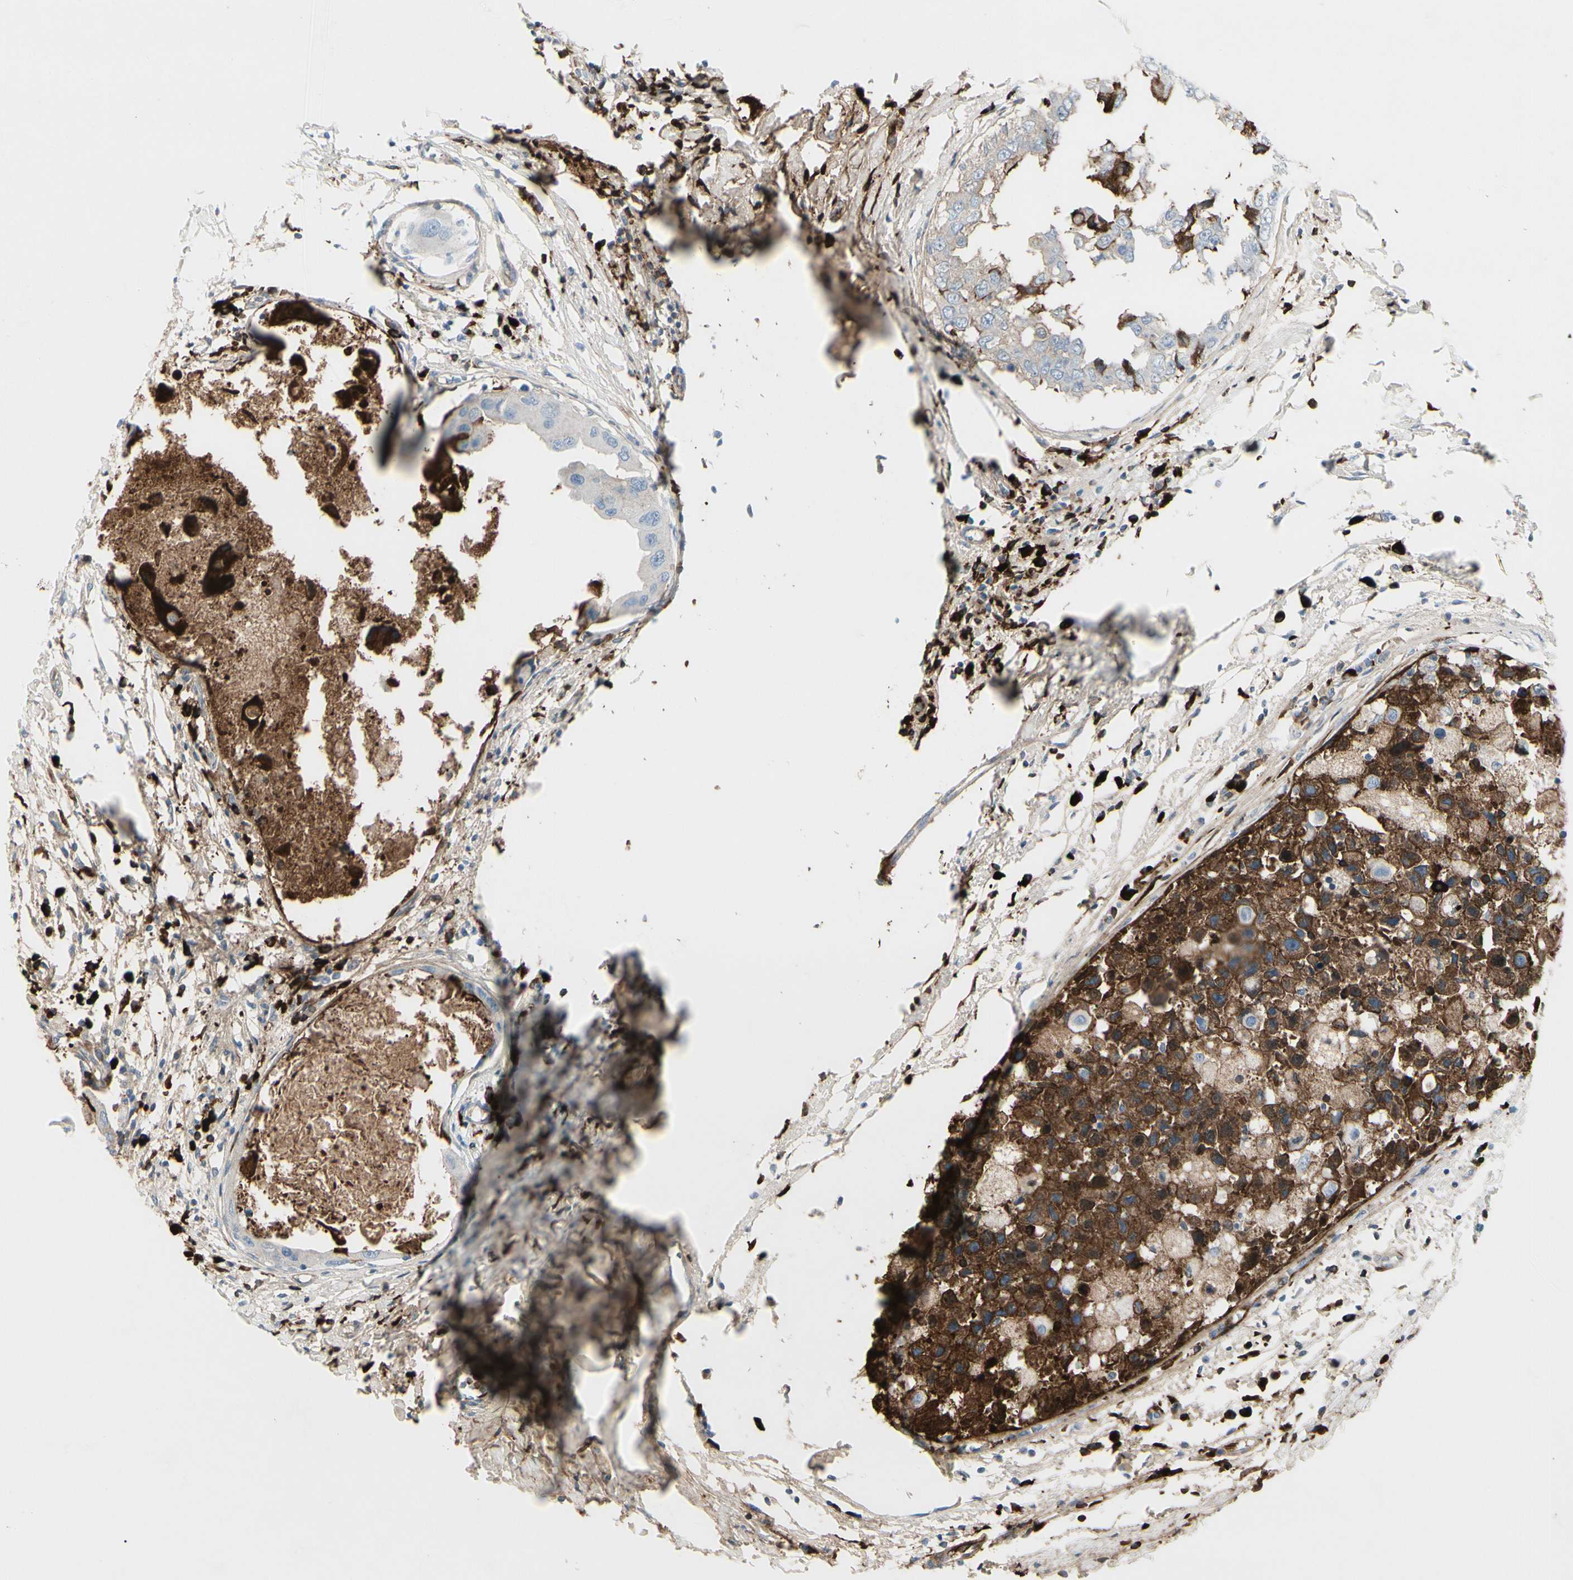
{"staining": {"intensity": "strong", "quantity": "<25%", "location": "cytoplasmic/membranous"}, "tissue": "breast cancer", "cell_type": "Tumor cells", "image_type": "cancer", "snomed": [{"axis": "morphology", "description": "Duct carcinoma"}, {"axis": "topography", "description": "Breast"}], "caption": "Protein staining of invasive ductal carcinoma (breast) tissue displays strong cytoplasmic/membranous positivity in approximately <25% of tumor cells.", "gene": "IGHG1", "patient": {"sex": "female", "age": 27}}